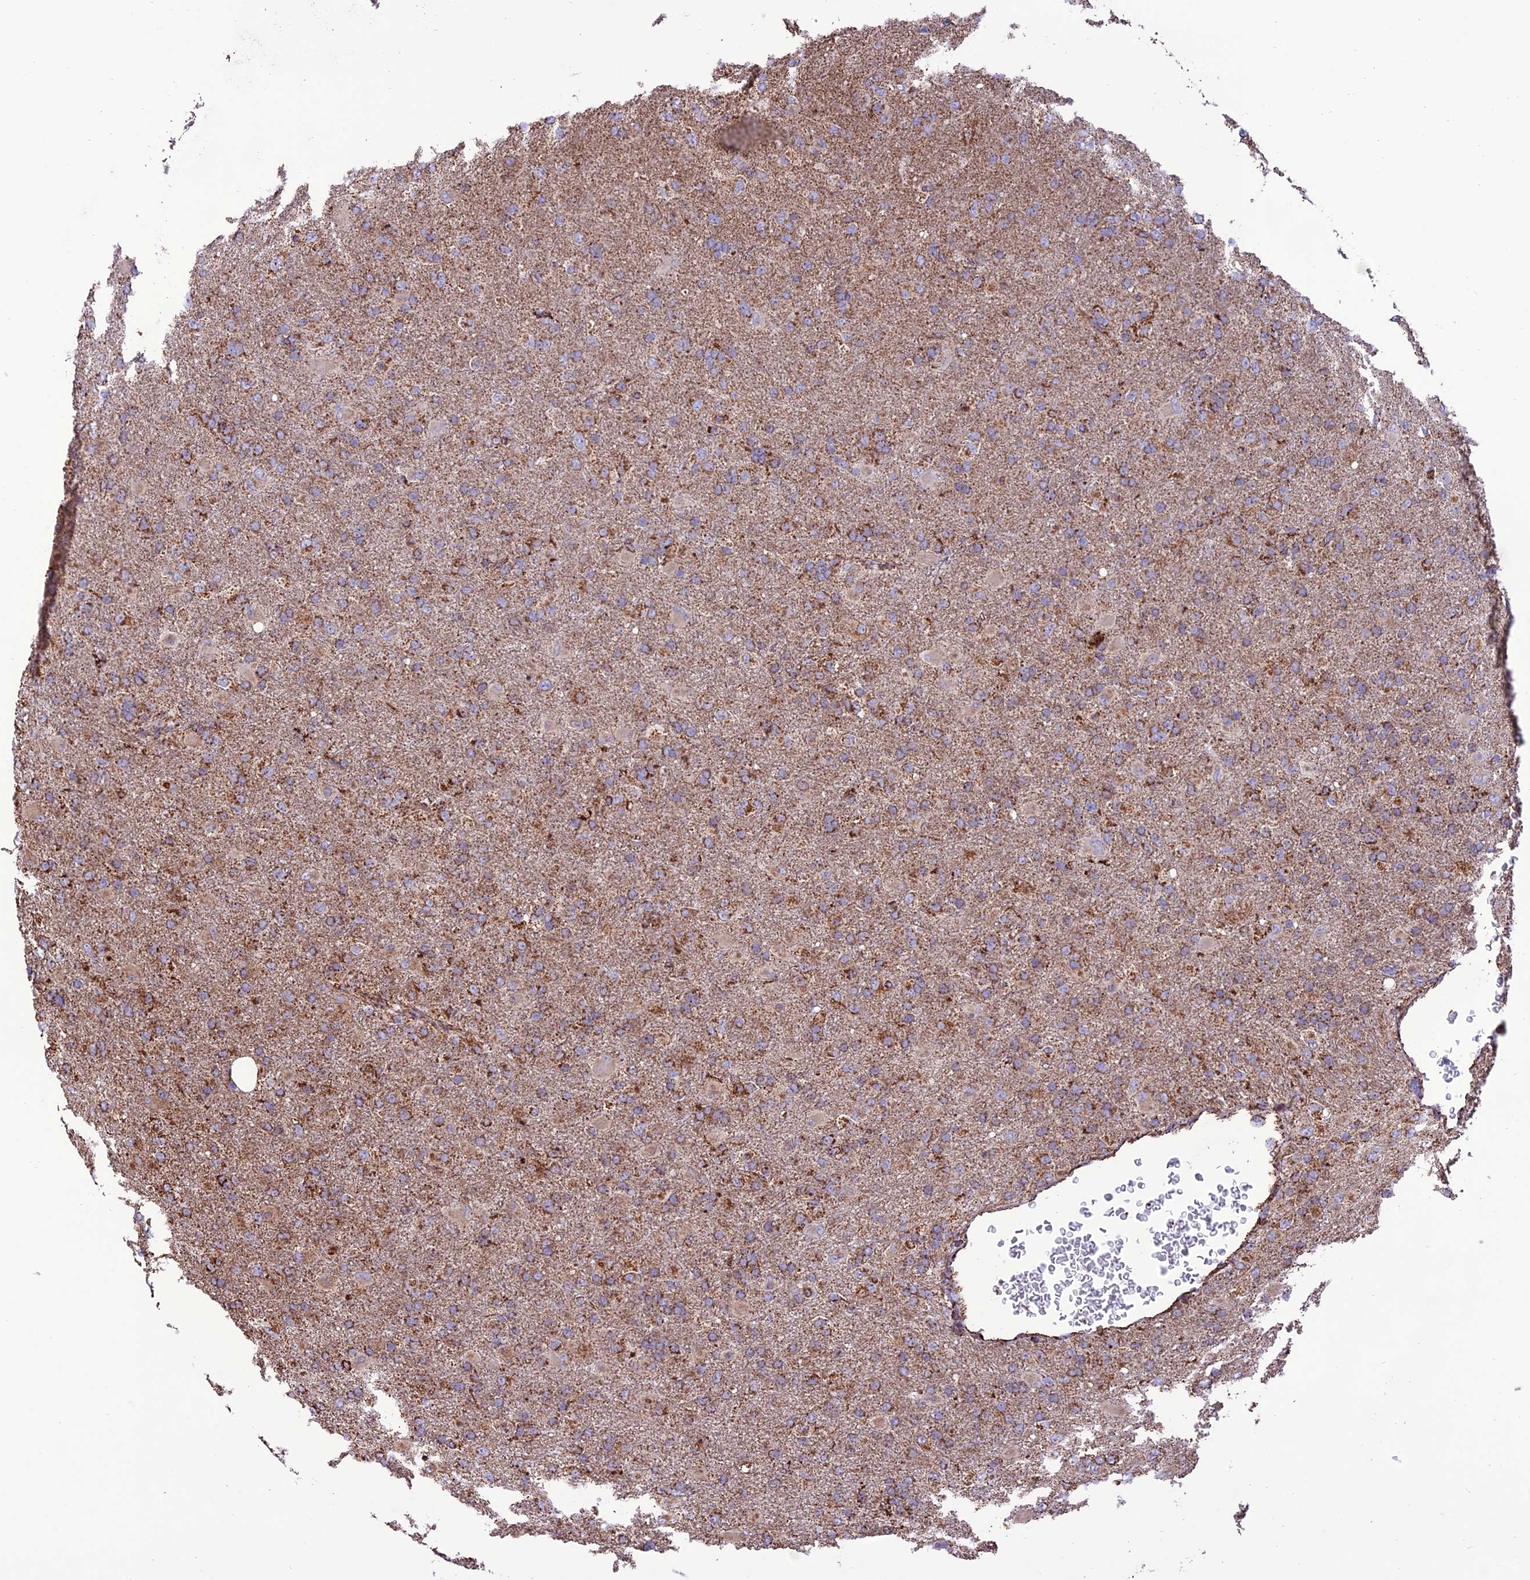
{"staining": {"intensity": "moderate", "quantity": "25%-75%", "location": "cytoplasmic/membranous"}, "tissue": "glioma", "cell_type": "Tumor cells", "image_type": "cancer", "snomed": [{"axis": "morphology", "description": "Glioma, malignant, Low grade"}, {"axis": "topography", "description": "Brain"}], "caption": "DAB (3,3'-diaminobenzidine) immunohistochemical staining of glioma reveals moderate cytoplasmic/membranous protein expression in about 25%-75% of tumor cells.", "gene": "NDUFAF1", "patient": {"sex": "male", "age": 65}}